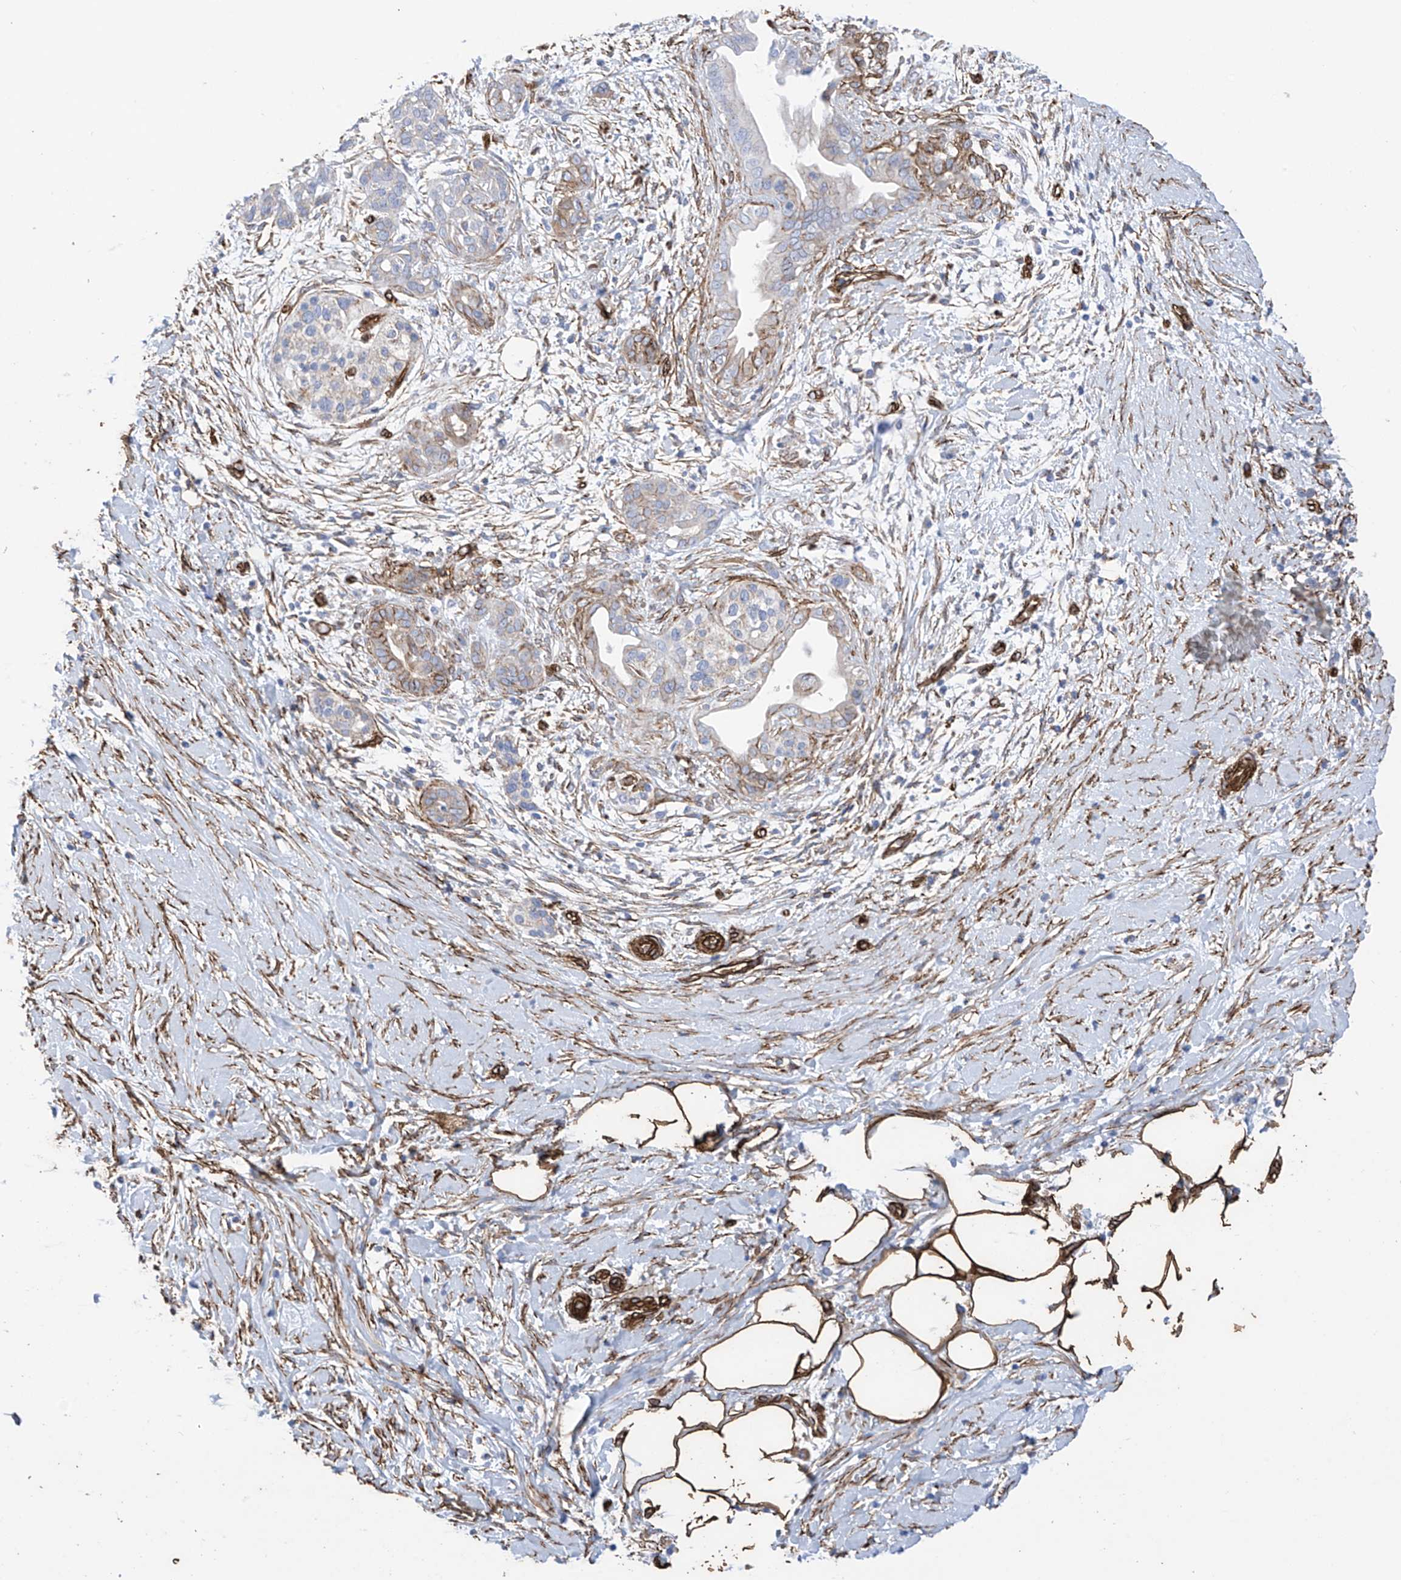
{"staining": {"intensity": "weak", "quantity": "<25%", "location": "cytoplasmic/membranous"}, "tissue": "pancreatic cancer", "cell_type": "Tumor cells", "image_type": "cancer", "snomed": [{"axis": "morphology", "description": "Adenocarcinoma, NOS"}, {"axis": "topography", "description": "Pancreas"}], "caption": "This histopathology image is of adenocarcinoma (pancreatic) stained with IHC to label a protein in brown with the nuclei are counter-stained blue. There is no expression in tumor cells. (Brightfield microscopy of DAB immunohistochemistry at high magnification).", "gene": "UBTD1", "patient": {"sex": "male", "age": 58}}